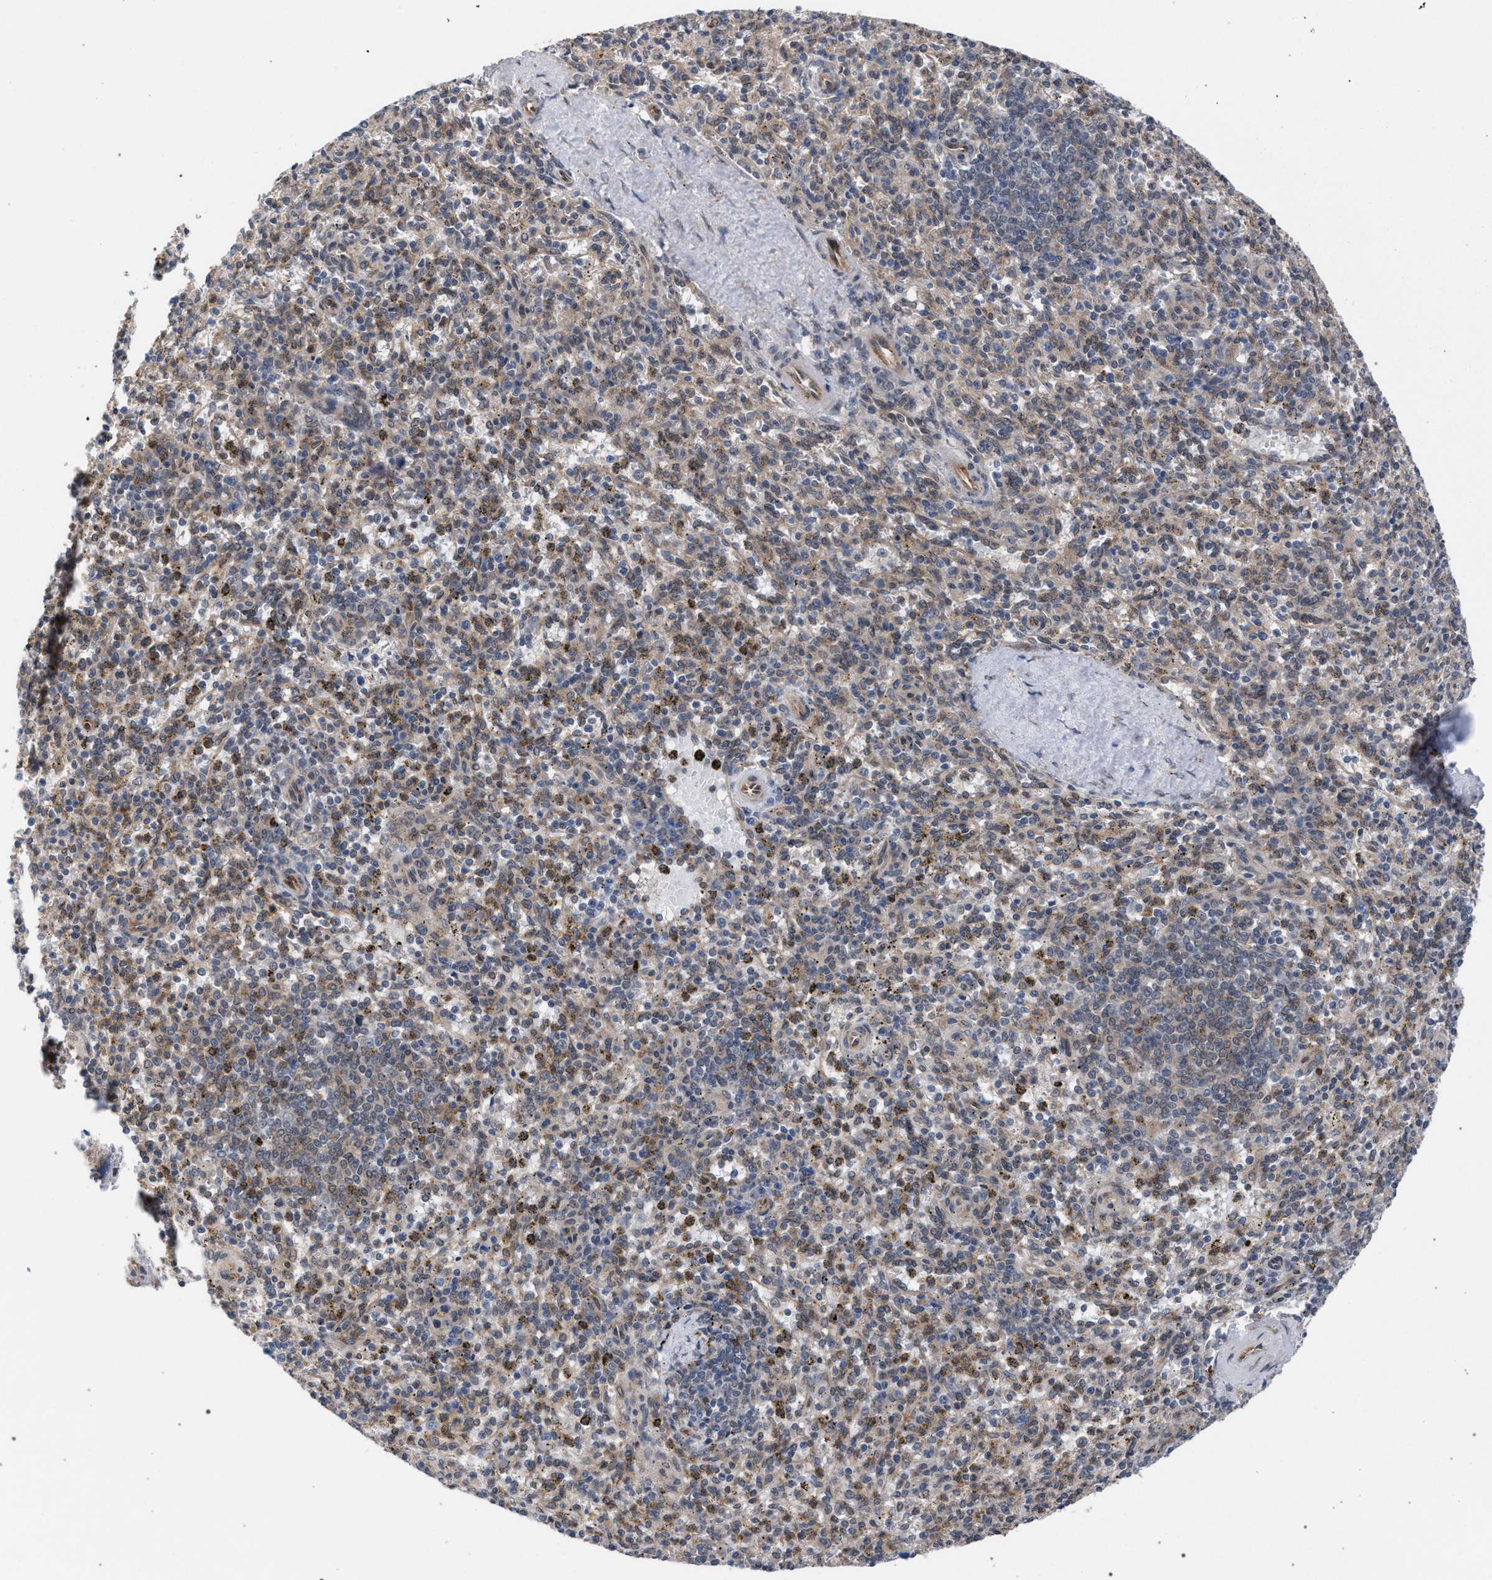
{"staining": {"intensity": "moderate", "quantity": "<25%", "location": "cytoplasmic/membranous"}, "tissue": "spleen", "cell_type": "Cells in red pulp", "image_type": "normal", "snomed": [{"axis": "morphology", "description": "Normal tissue, NOS"}, {"axis": "topography", "description": "Spleen"}], "caption": "This image displays immunohistochemistry (IHC) staining of normal human spleen, with low moderate cytoplasmic/membranous staining in about <25% of cells in red pulp.", "gene": "ARPC5L", "patient": {"sex": "male", "age": 72}}